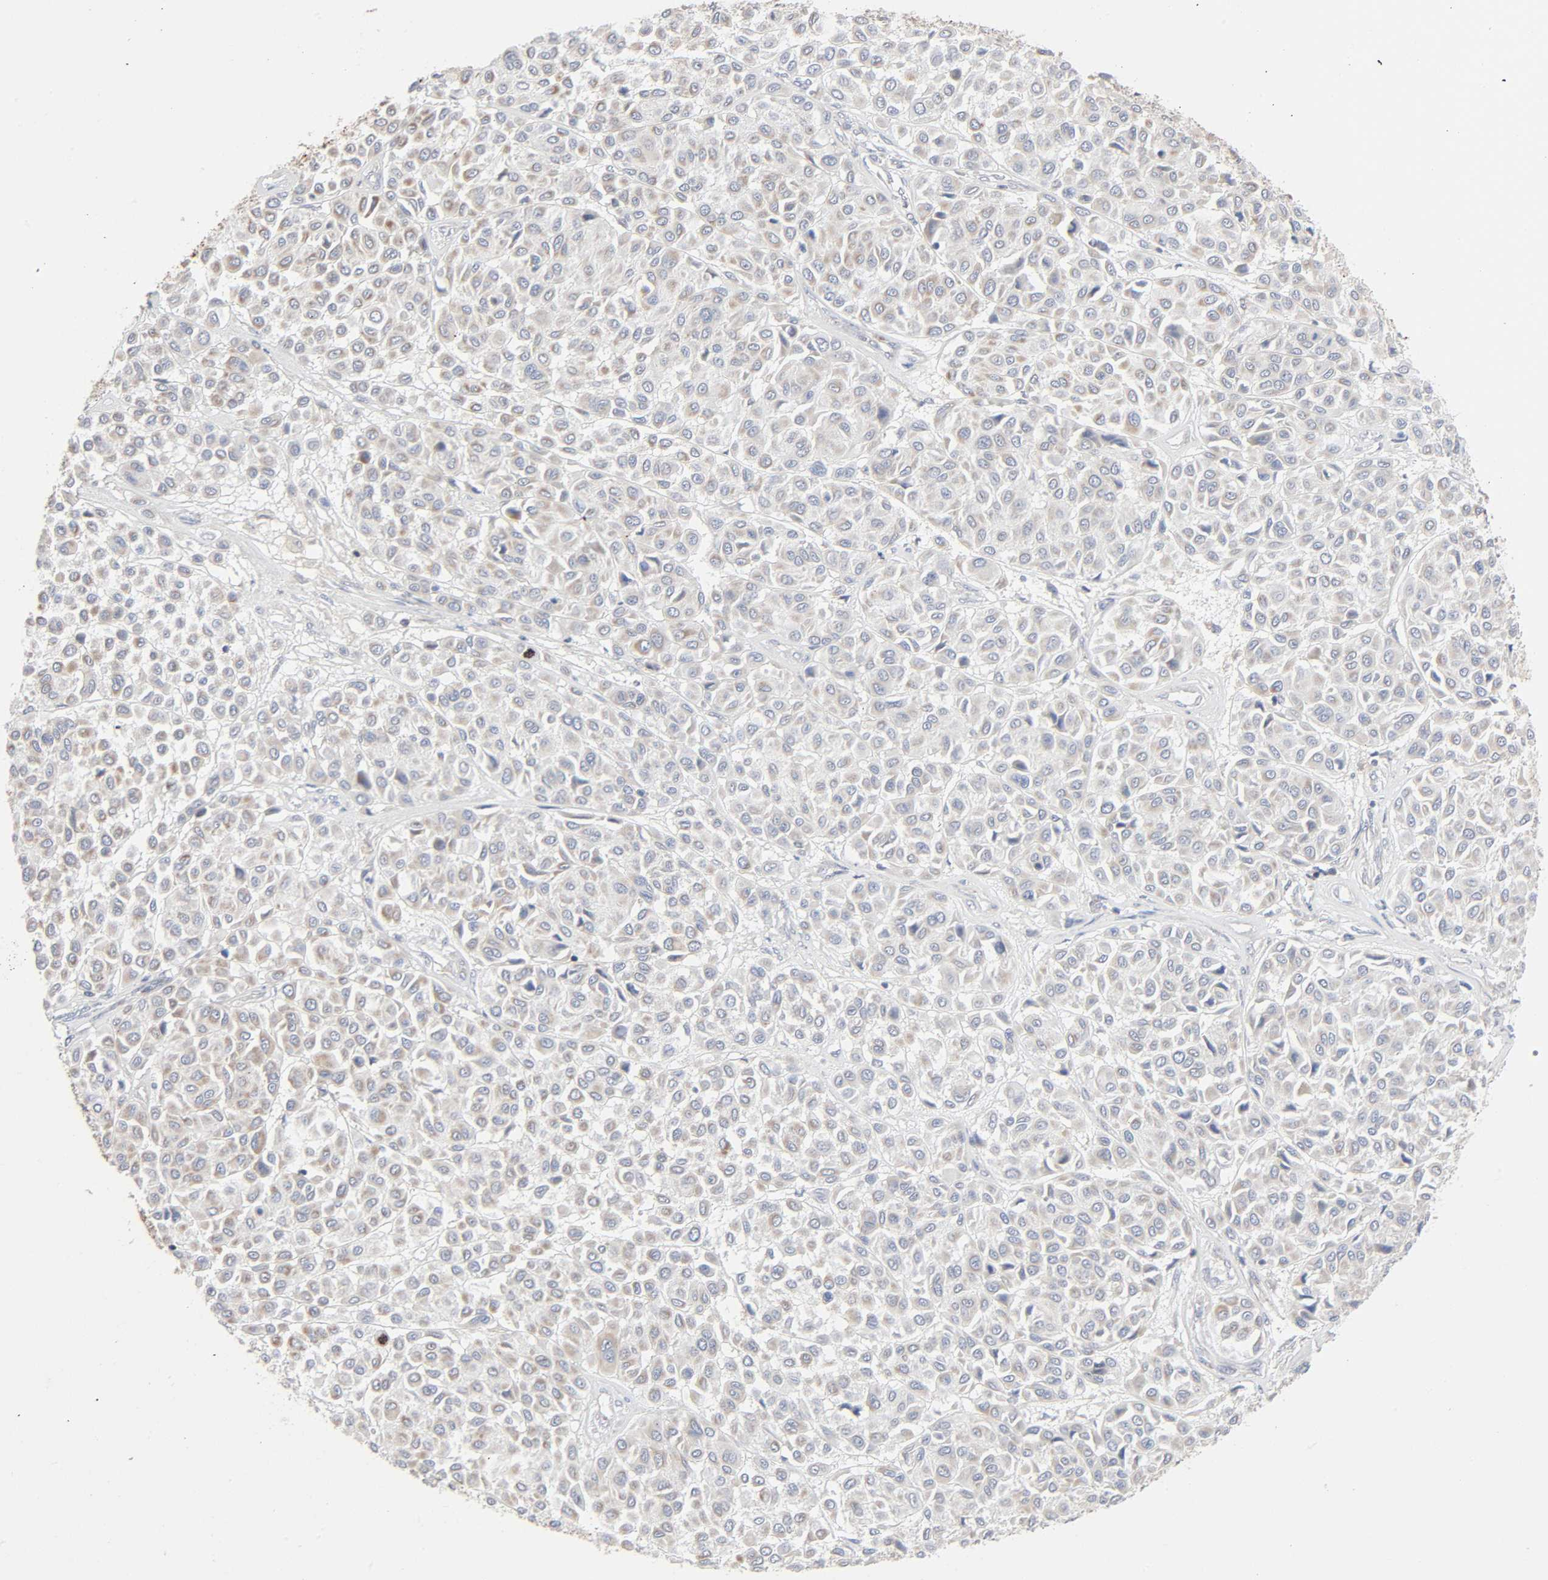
{"staining": {"intensity": "moderate", "quantity": ">75%", "location": "cytoplasmic/membranous"}, "tissue": "melanoma", "cell_type": "Tumor cells", "image_type": "cancer", "snomed": [{"axis": "morphology", "description": "Malignant melanoma, Metastatic site"}, {"axis": "topography", "description": "Soft tissue"}], "caption": "Human melanoma stained with a protein marker exhibits moderate staining in tumor cells.", "gene": "SYT16", "patient": {"sex": "male", "age": 41}}